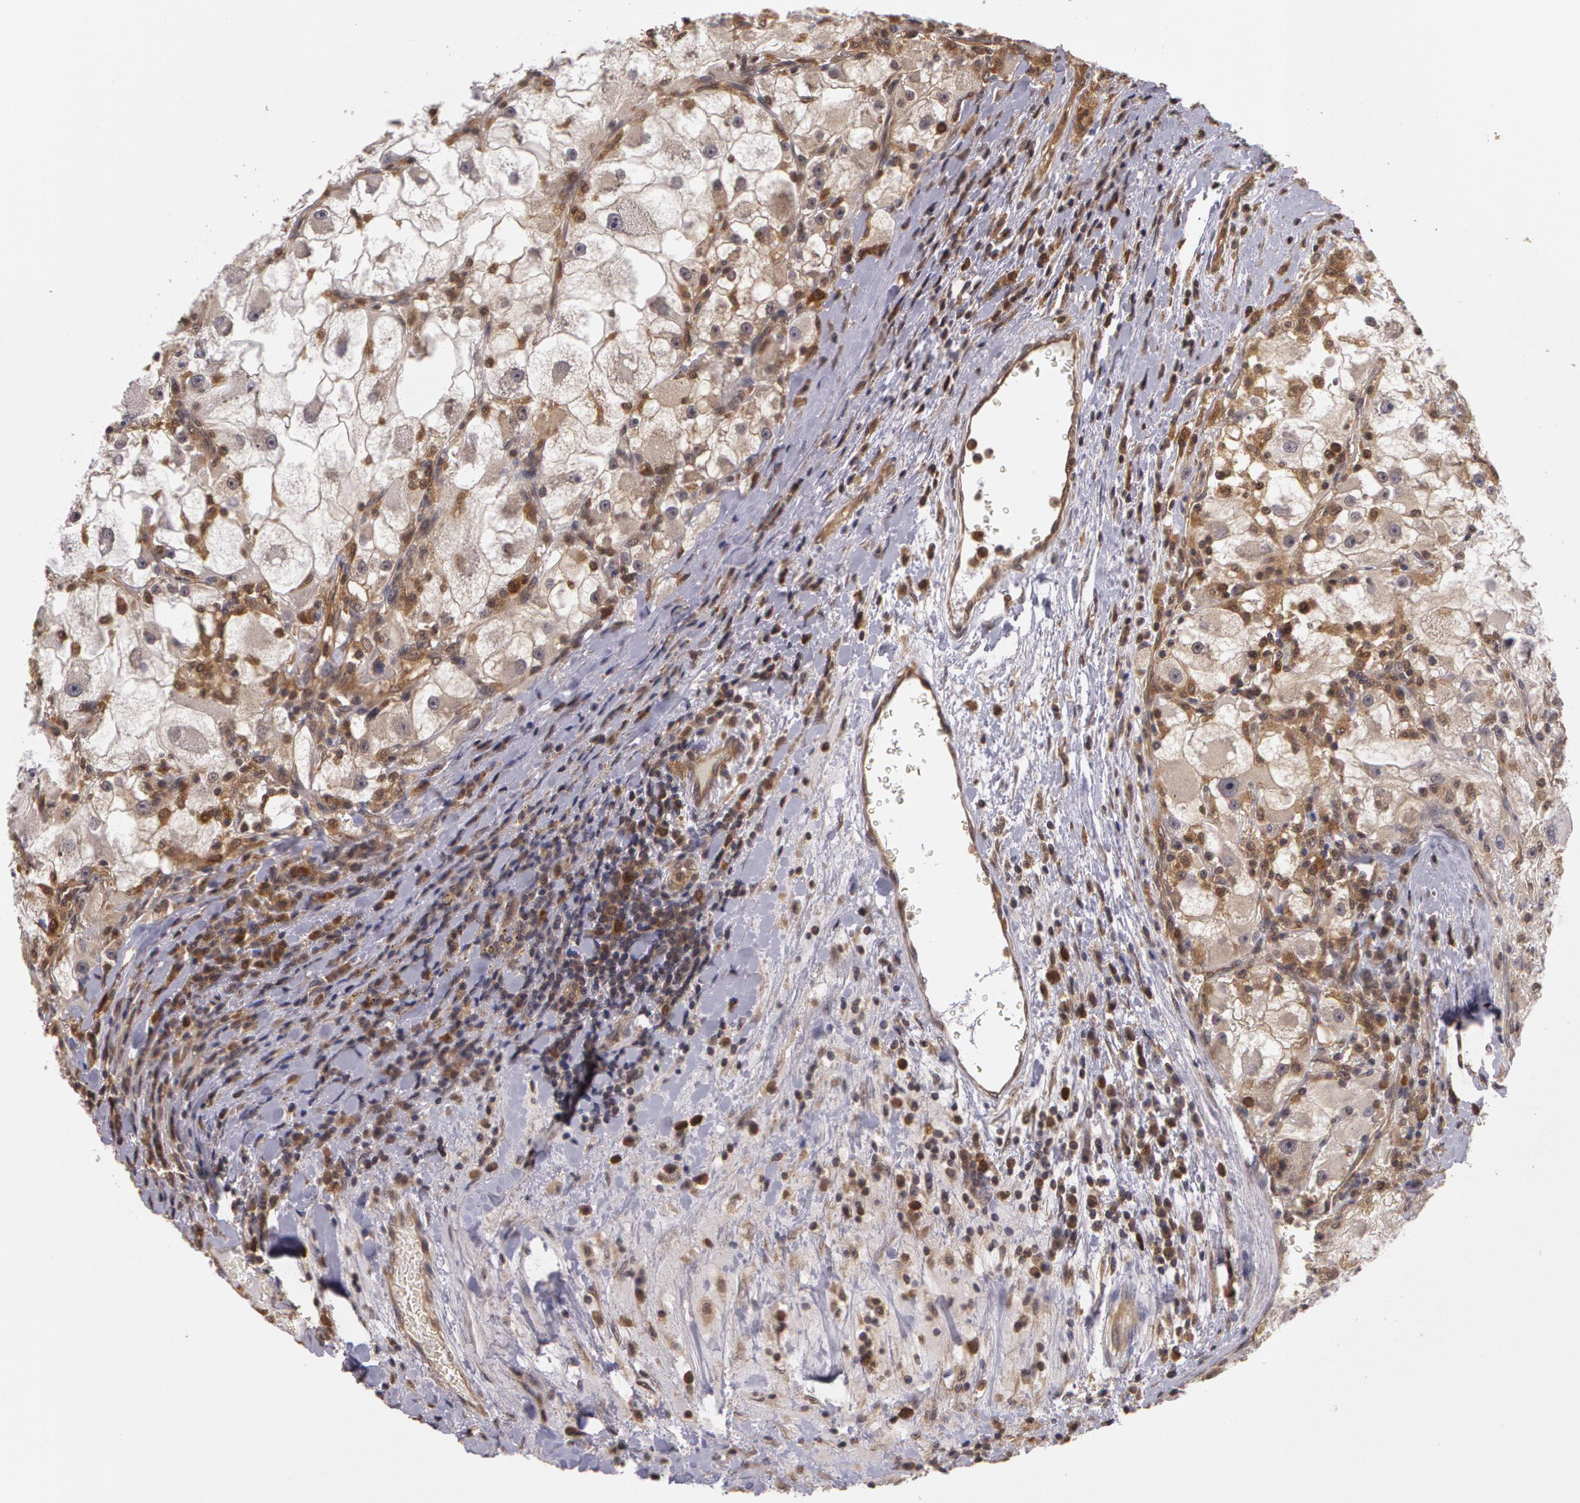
{"staining": {"intensity": "negative", "quantity": "none", "location": "none"}, "tissue": "renal cancer", "cell_type": "Tumor cells", "image_type": "cancer", "snomed": [{"axis": "morphology", "description": "Adenocarcinoma, NOS"}, {"axis": "topography", "description": "Kidney"}], "caption": "High power microscopy photomicrograph of an immunohistochemistry (IHC) image of adenocarcinoma (renal), revealing no significant expression in tumor cells.", "gene": "AHSA1", "patient": {"sex": "female", "age": 73}}